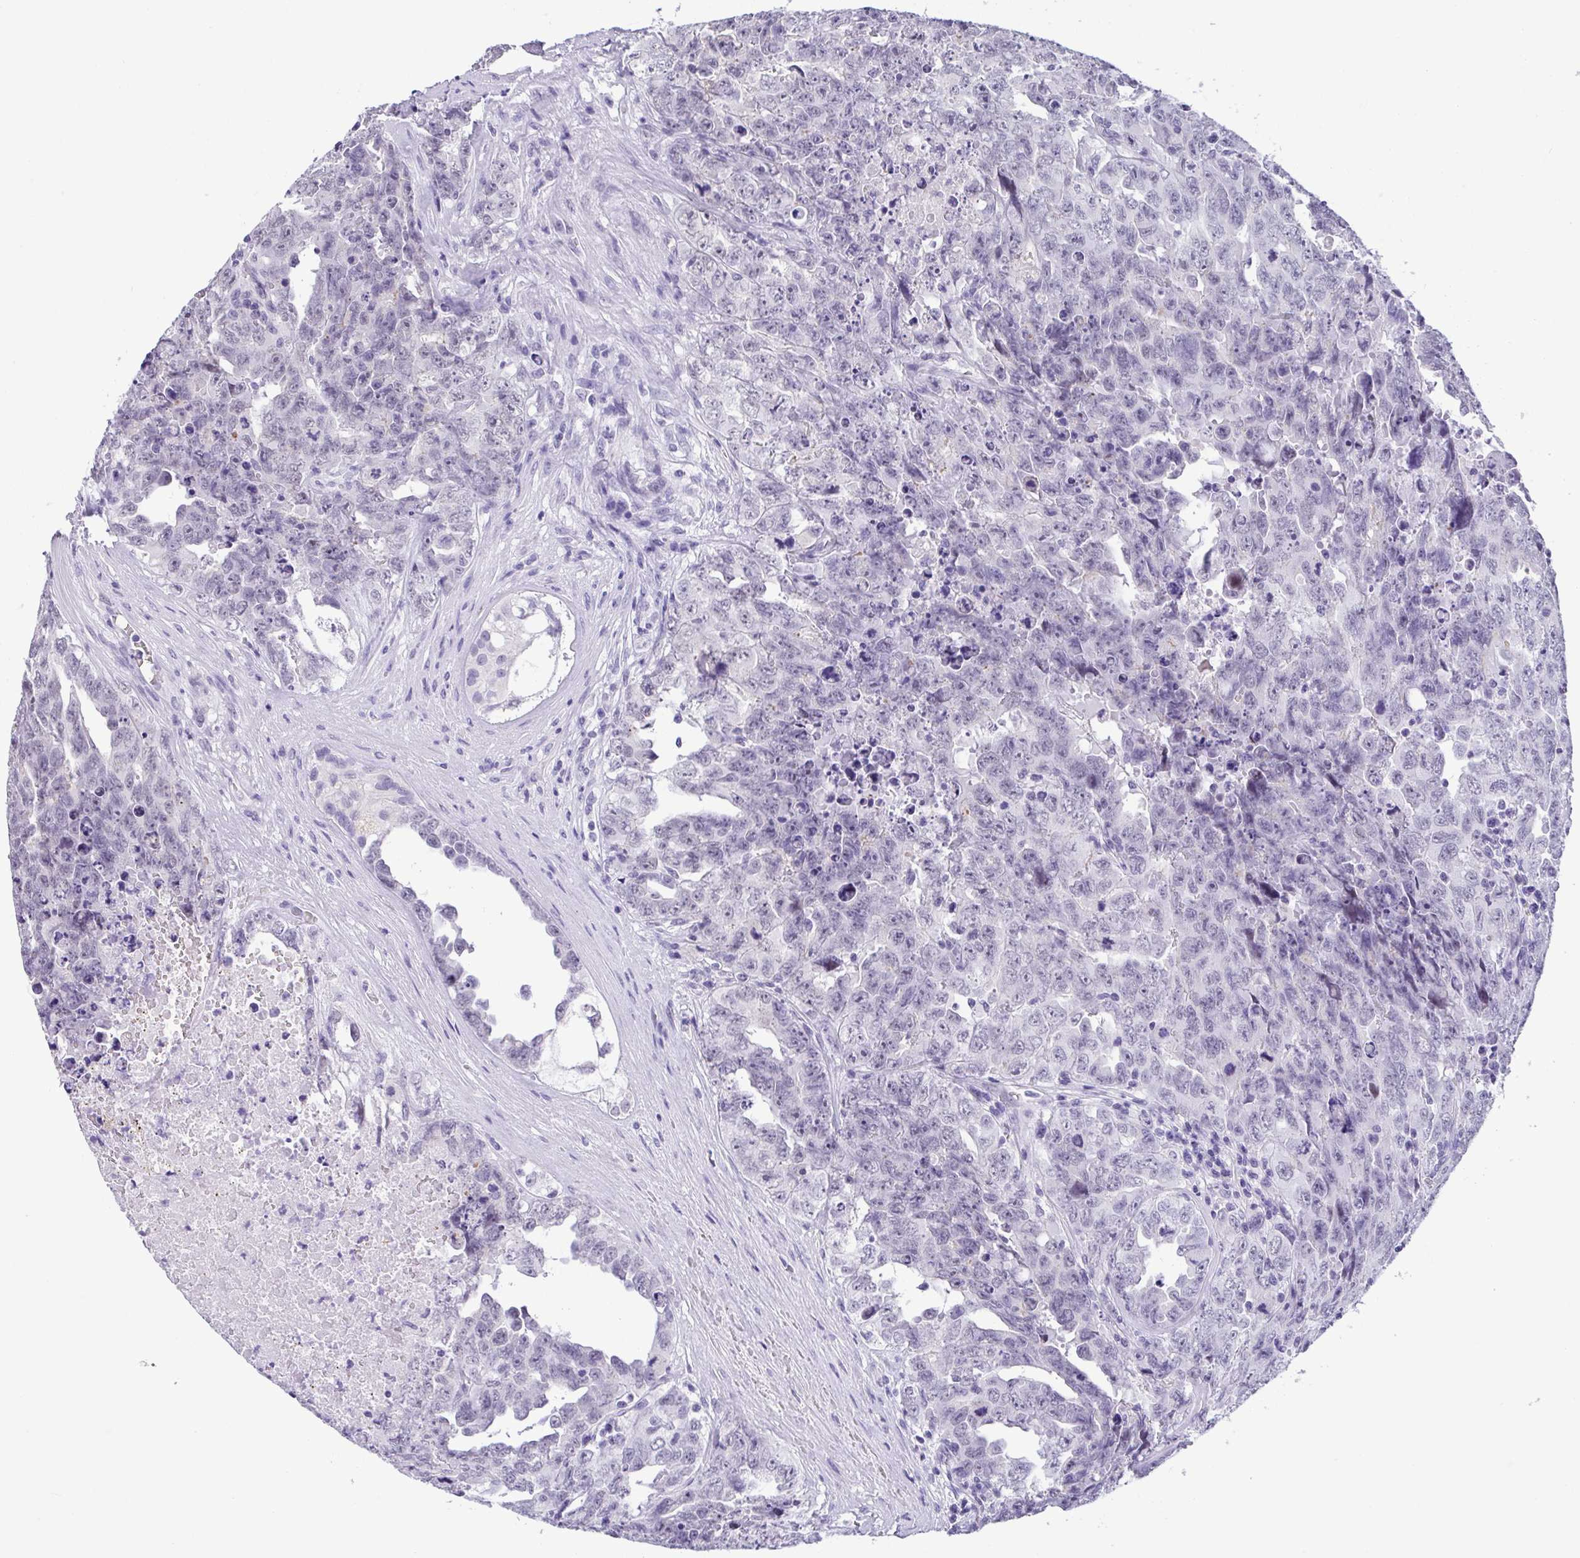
{"staining": {"intensity": "negative", "quantity": "none", "location": "none"}, "tissue": "testis cancer", "cell_type": "Tumor cells", "image_type": "cancer", "snomed": [{"axis": "morphology", "description": "Carcinoma, Embryonal, NOS"}, {"axis": "topography", "description": "Testis"}], "caption": "Immunohistochemistry micrograph of embryonal carcinoma (testis) stained for a protein (brown), which reveals no positivity in tumor cells. (DAB (3,3'-diaminobenzidine) IHC visualized using brightfield microscopy, high magnification).", "gene": "YBX2", "patient": {"sex": "male", "age": 24}}